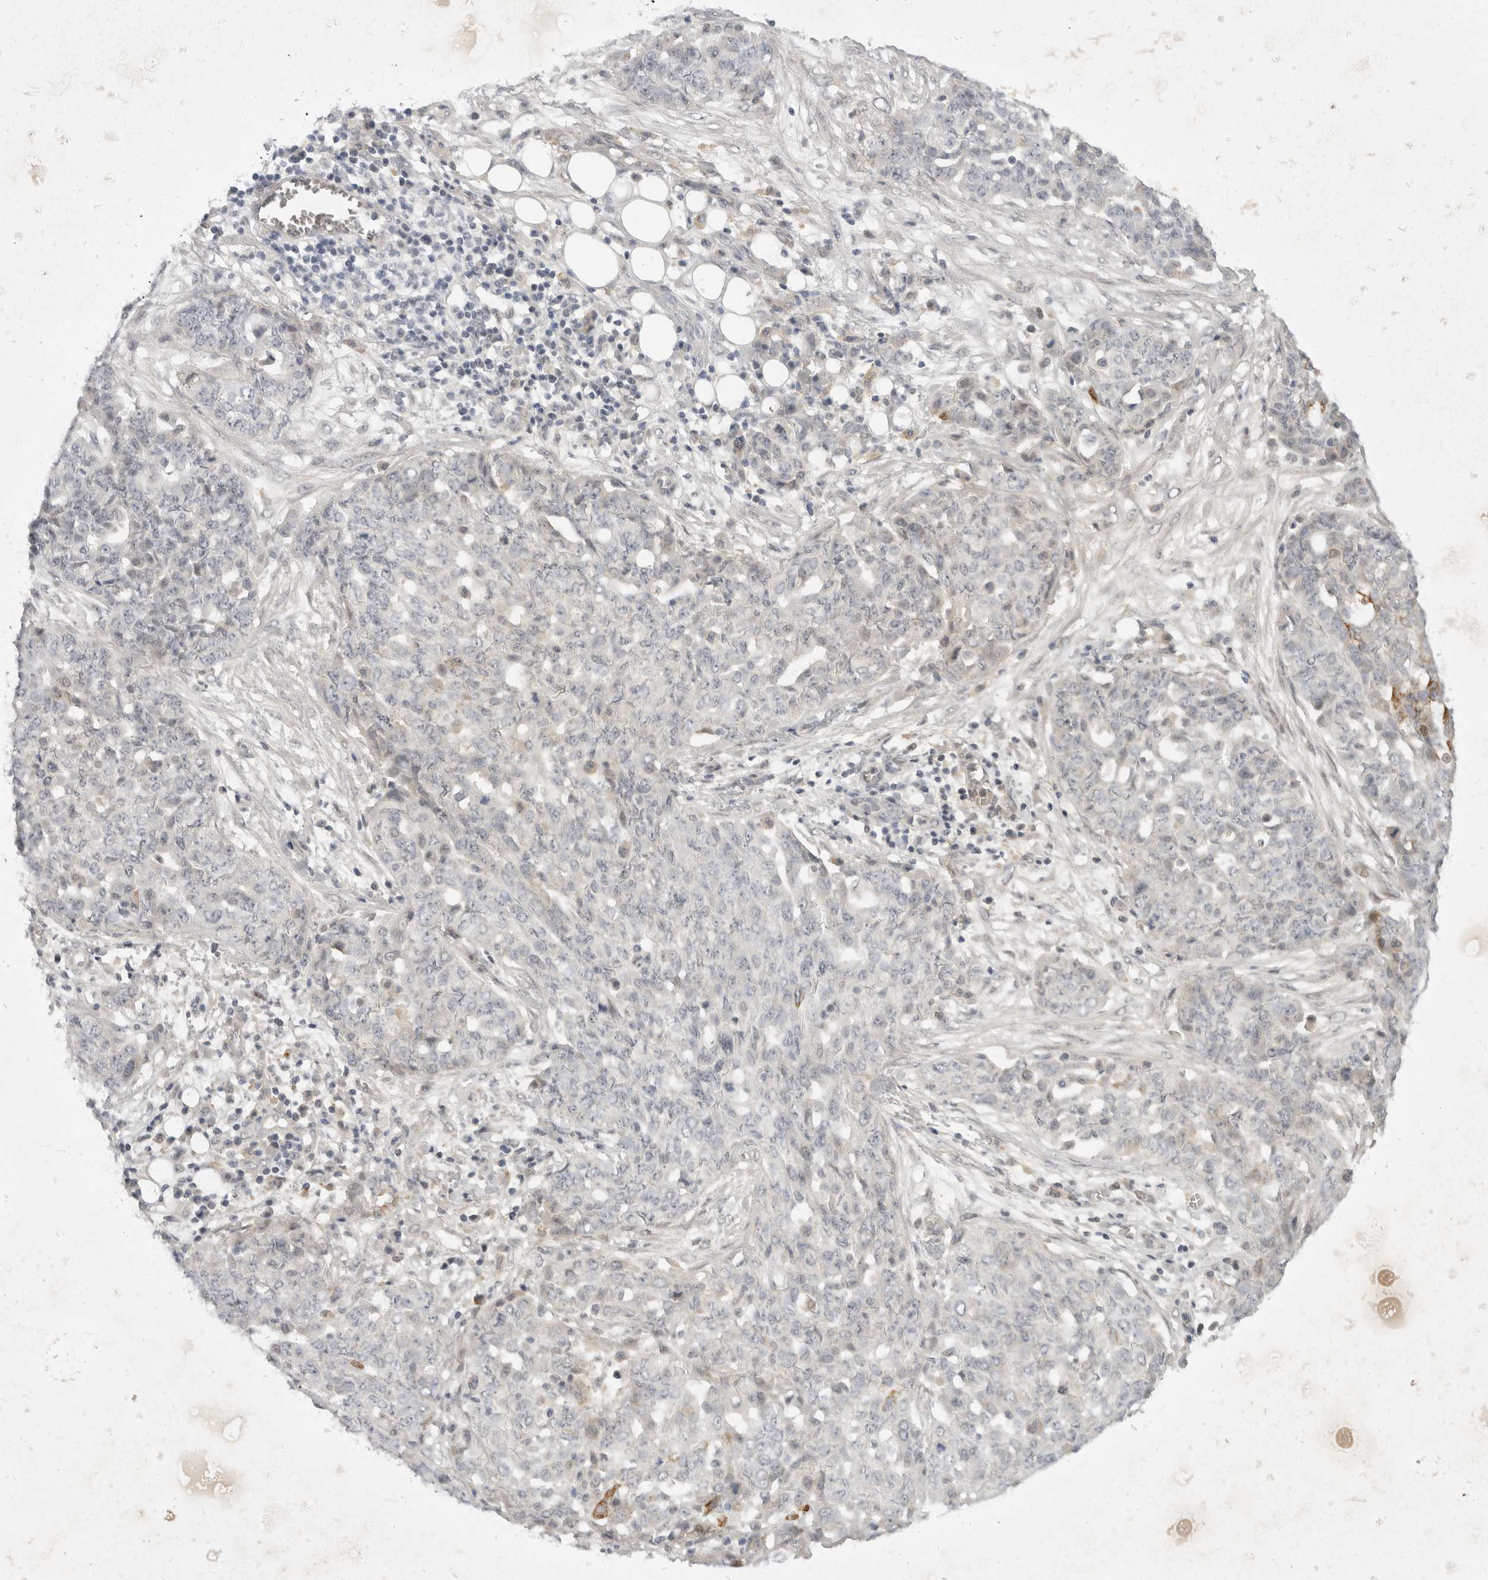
{"staining": {"intensity": "moderate", "quantity": "<25%", "location": "cytoplasmic/membranous"}, "tissue": "ovarian cancer", "cell_type": "Tumor cells", "image_type": "cancer", "snomed": [{"axis": "morphology", "description": "Cystadenocarcinoma, serous, NOS"}, {"axis": "topography", "description": "Soft tissue"}, {"axis": "topography", "description": "Ovary"}], "caption": "Human ovarian serous cystadenocarcinoma stained for a protein (brown) shows moderate cytoplasmic/membranous positive positivity in approximately <25% of tumor cells.", "gene": "TOM1L2", "patient": {"sex": "female", "age": 57}}